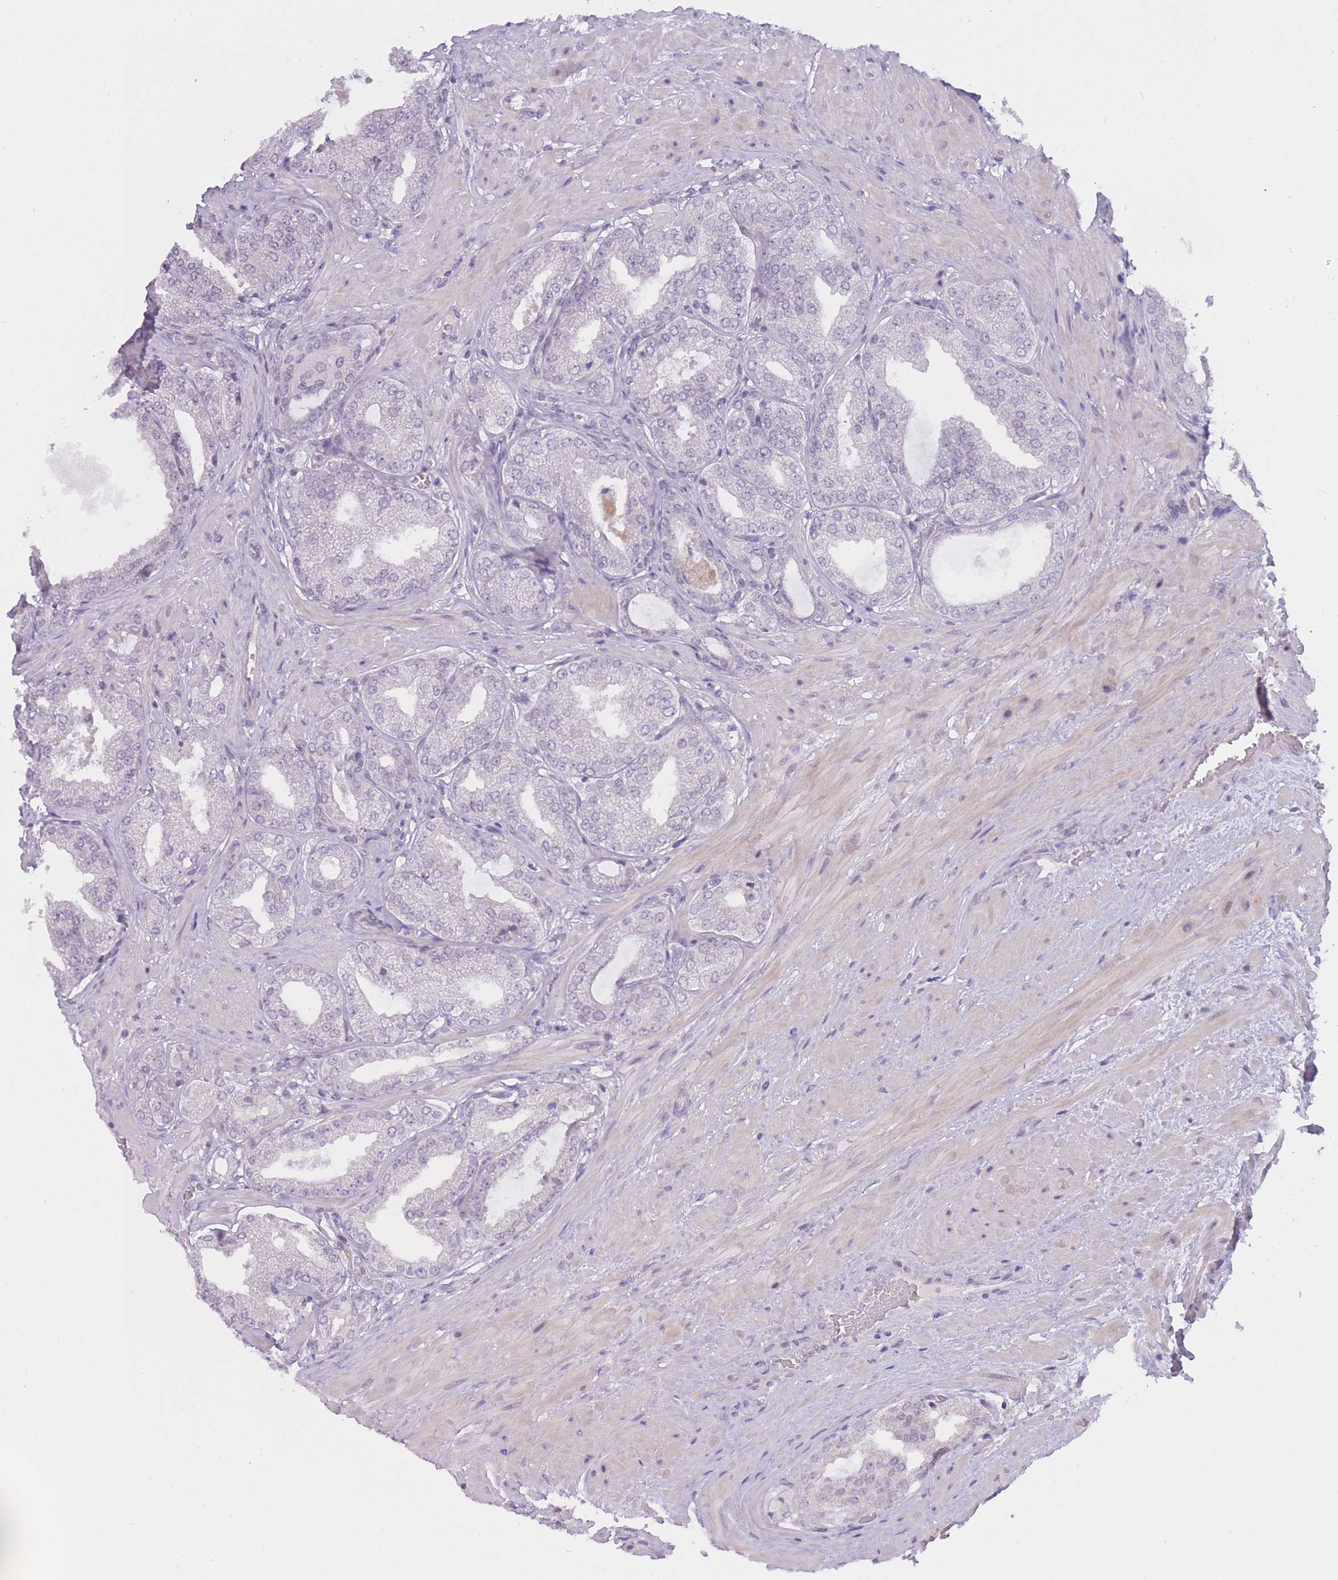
{"staining": {"intensity": "negative", "quantity": "none", "location": "none"}, "tissue": "prostate cancer", "cell_type": "Tumor cells", "image_type": "cancer", "snomed": [{"axis": "morphology", "description": "Adenocarcinoma, Low grade"}, {"axis": "topography", "description": "Prostate"}], "caption": "IHC of human prostate cancer (low-grade adenocarcinoma) reveals no expression in tumor cells.", "gene": "PRR23B", "patient": {"sex": "male", "age": 63}}